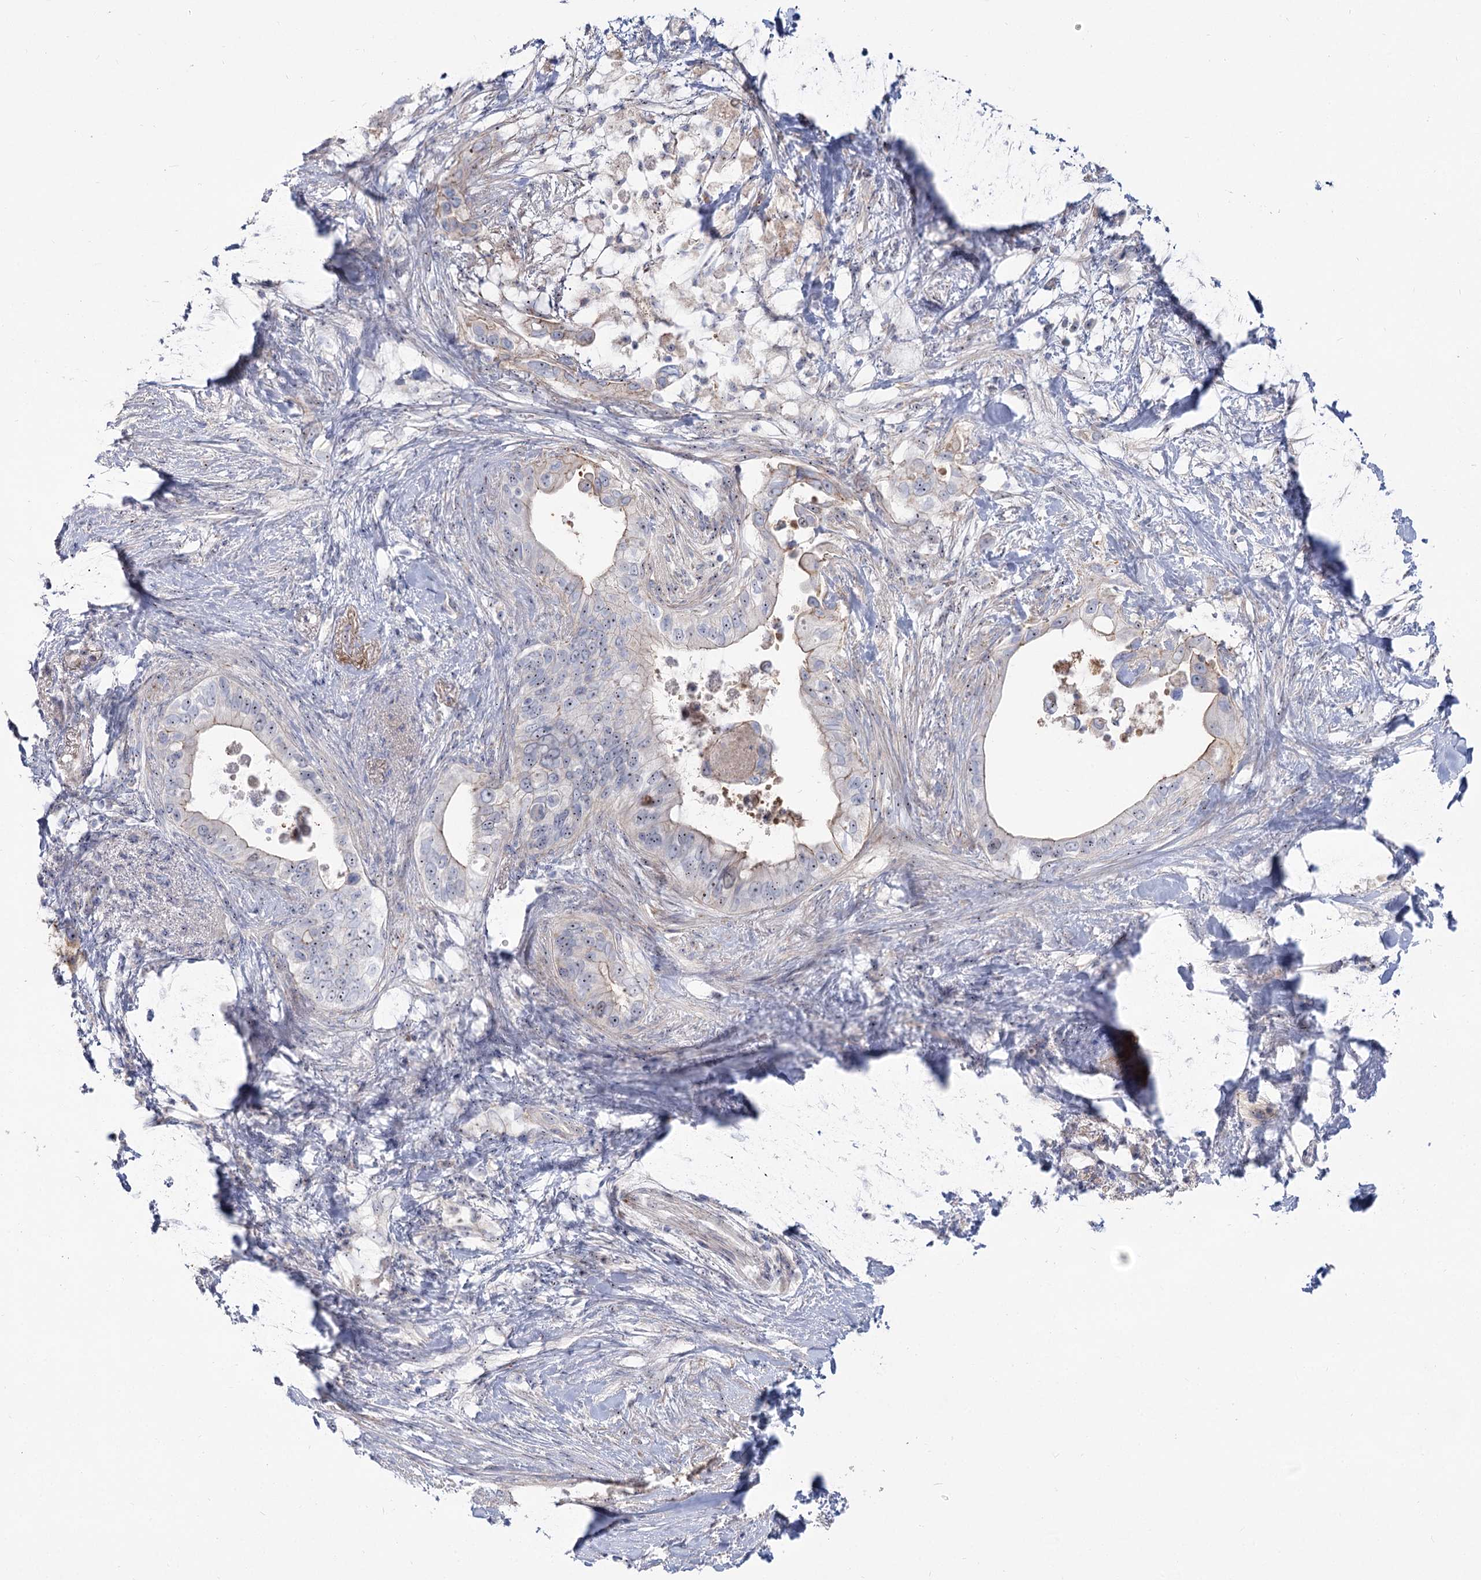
{"staining": {"intensity": "moderate", "quantity": "<25%", "location": "nuclear"}, "tissue": "pancreatic cancer", "cell_type": "Tumor cells", "image_type": "cancer", "snomed": [{"axis": "morphology", "description": "Adenocarcinoma, NOS"}, {"axis": "topography", "description": "Pancreas"}], "caption": "A histopathology image showing moderate nuclear expression in approximately <25% of tumor cells in pancreatic cancer, as visualized by brown immunohistochemical staining.", "gene": "SUOX", "patient": {"sex": "female", "age": 56}}